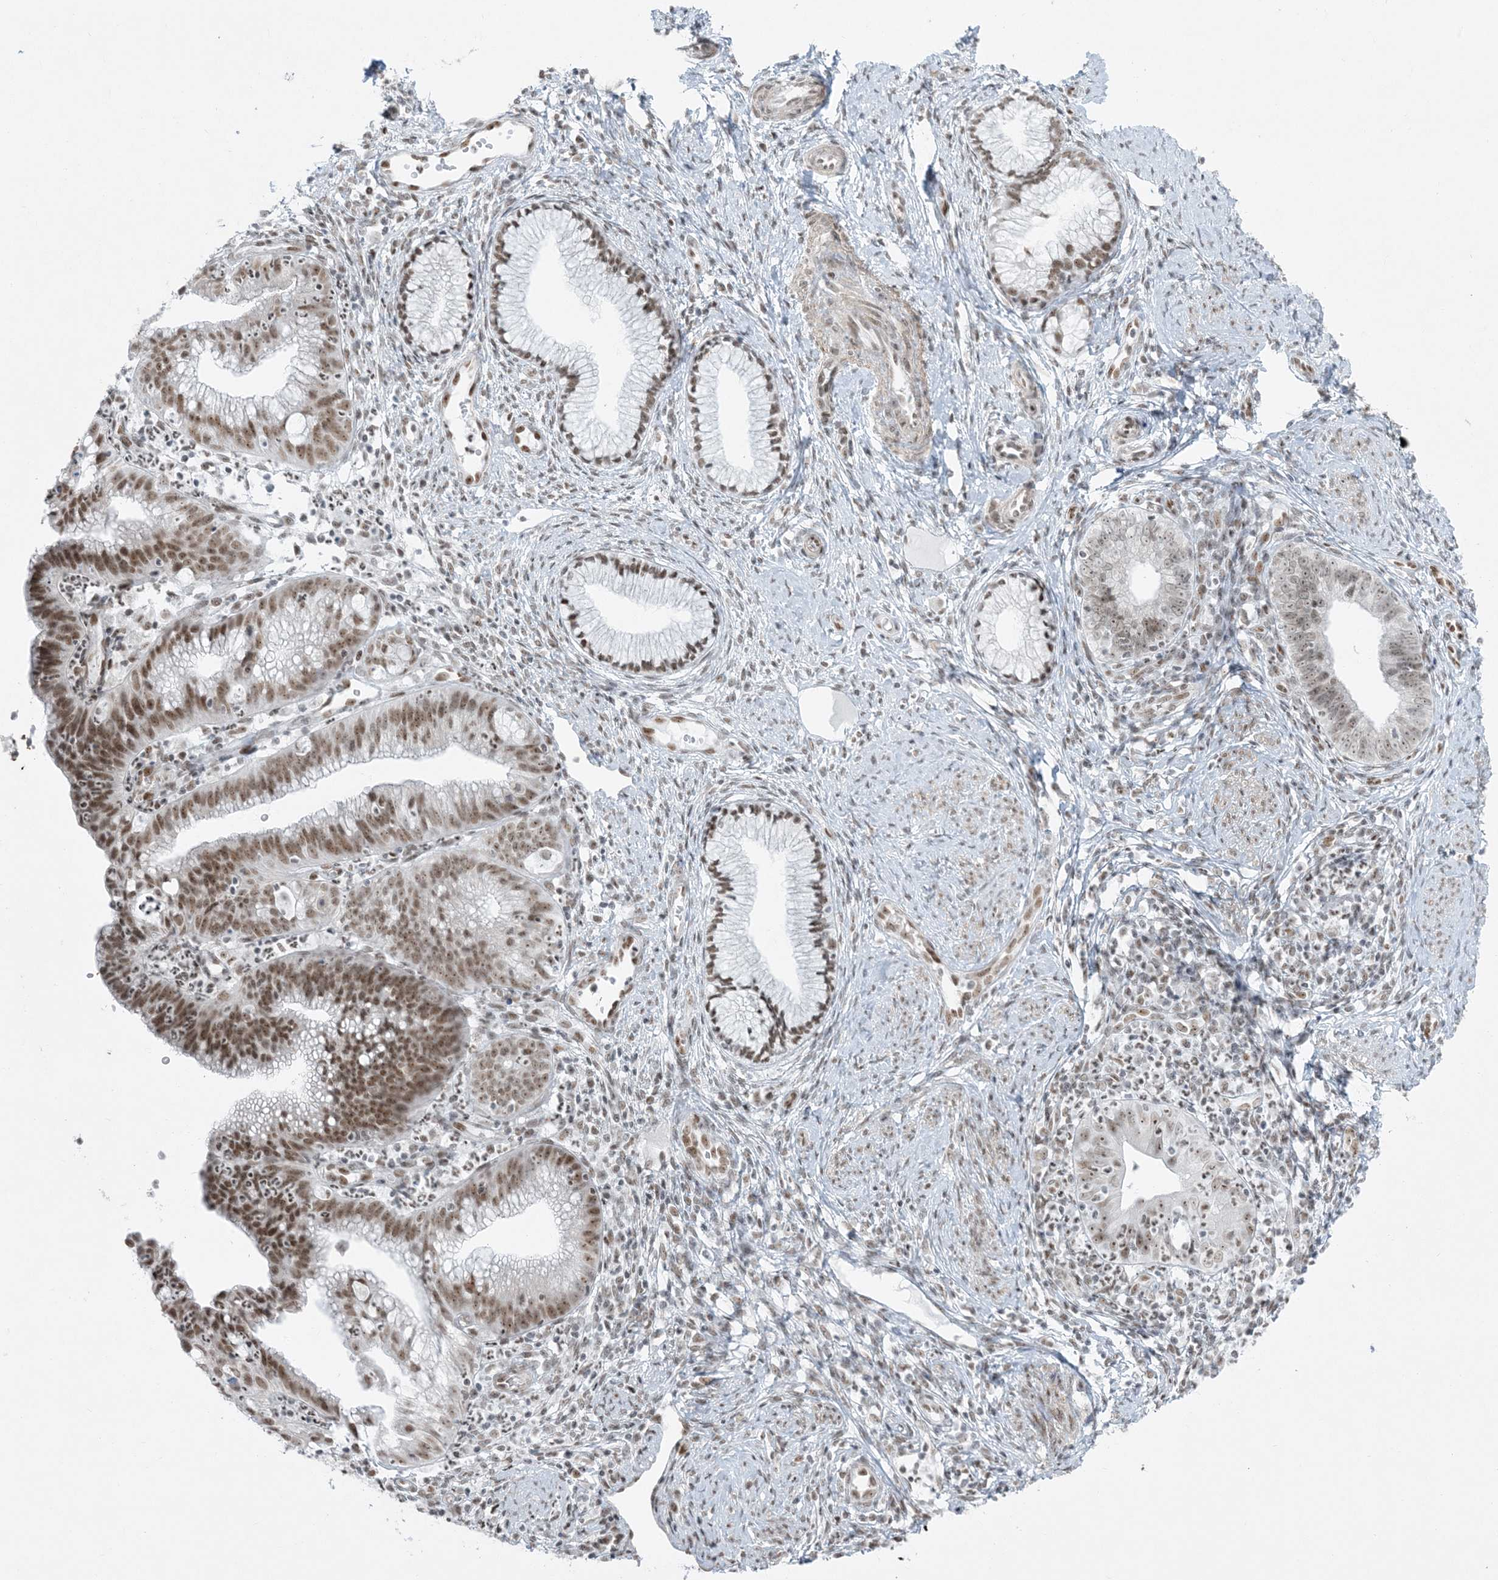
{"staining": {"intensity": "moderate", "quantity": ">75%", "location": "nuclear"}, "tissue": "cervical cancer", "cell_type": "Tumor cells", "image_type": "cancer", "snomed": [{"axis": "morphology", "description": "Adenocarcinoma, NOS"}, {"axis": "topography", "description": "Cervix"}], "caption": "Protein expression analysis of adenocarcinoma (cervical) demonstrates moderate nuclear expression in about >75% of tumor cells.", "gene": "ZNF787", "patient": {"sex": "female", "age": 36}}